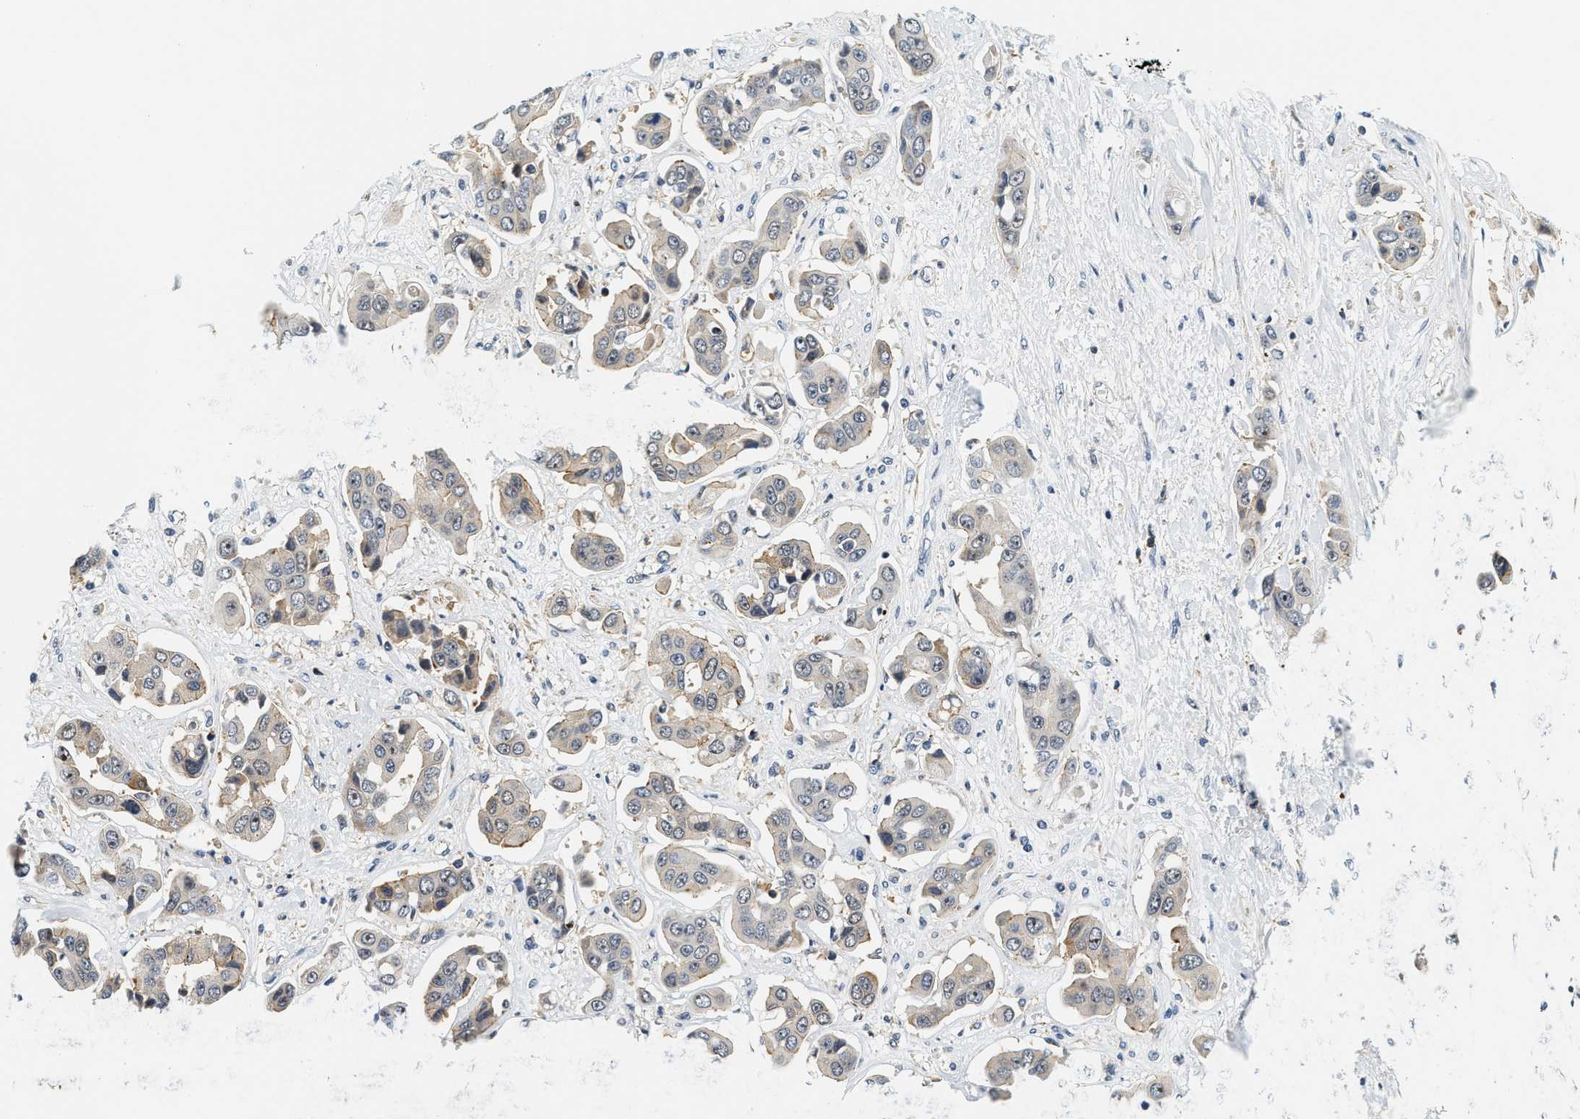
{"staining": {"intensity": "weak", "quantity": ">75%", "location": "cytoplasmic/membranous"}, "tissue": "liver cancer", "cell_type": "Tumor cells", "image_type": "cancer", "snomed": [{"axis": "morphology", "description": "Cholangiocarcinoma"}, {"axis": "topography", "description": "Liver"}], "caption": "This photomicrograph reveals liver cholangiocarcinoma stained with immunohistochemistry to label a protein in brown. The cytoplasmic/membranous of tumor cells show weak positivity for the protein. Nuclei are counter-stained blue.", "gene": "SAMD9", "patient": {"sex": "female", "age": 52}}